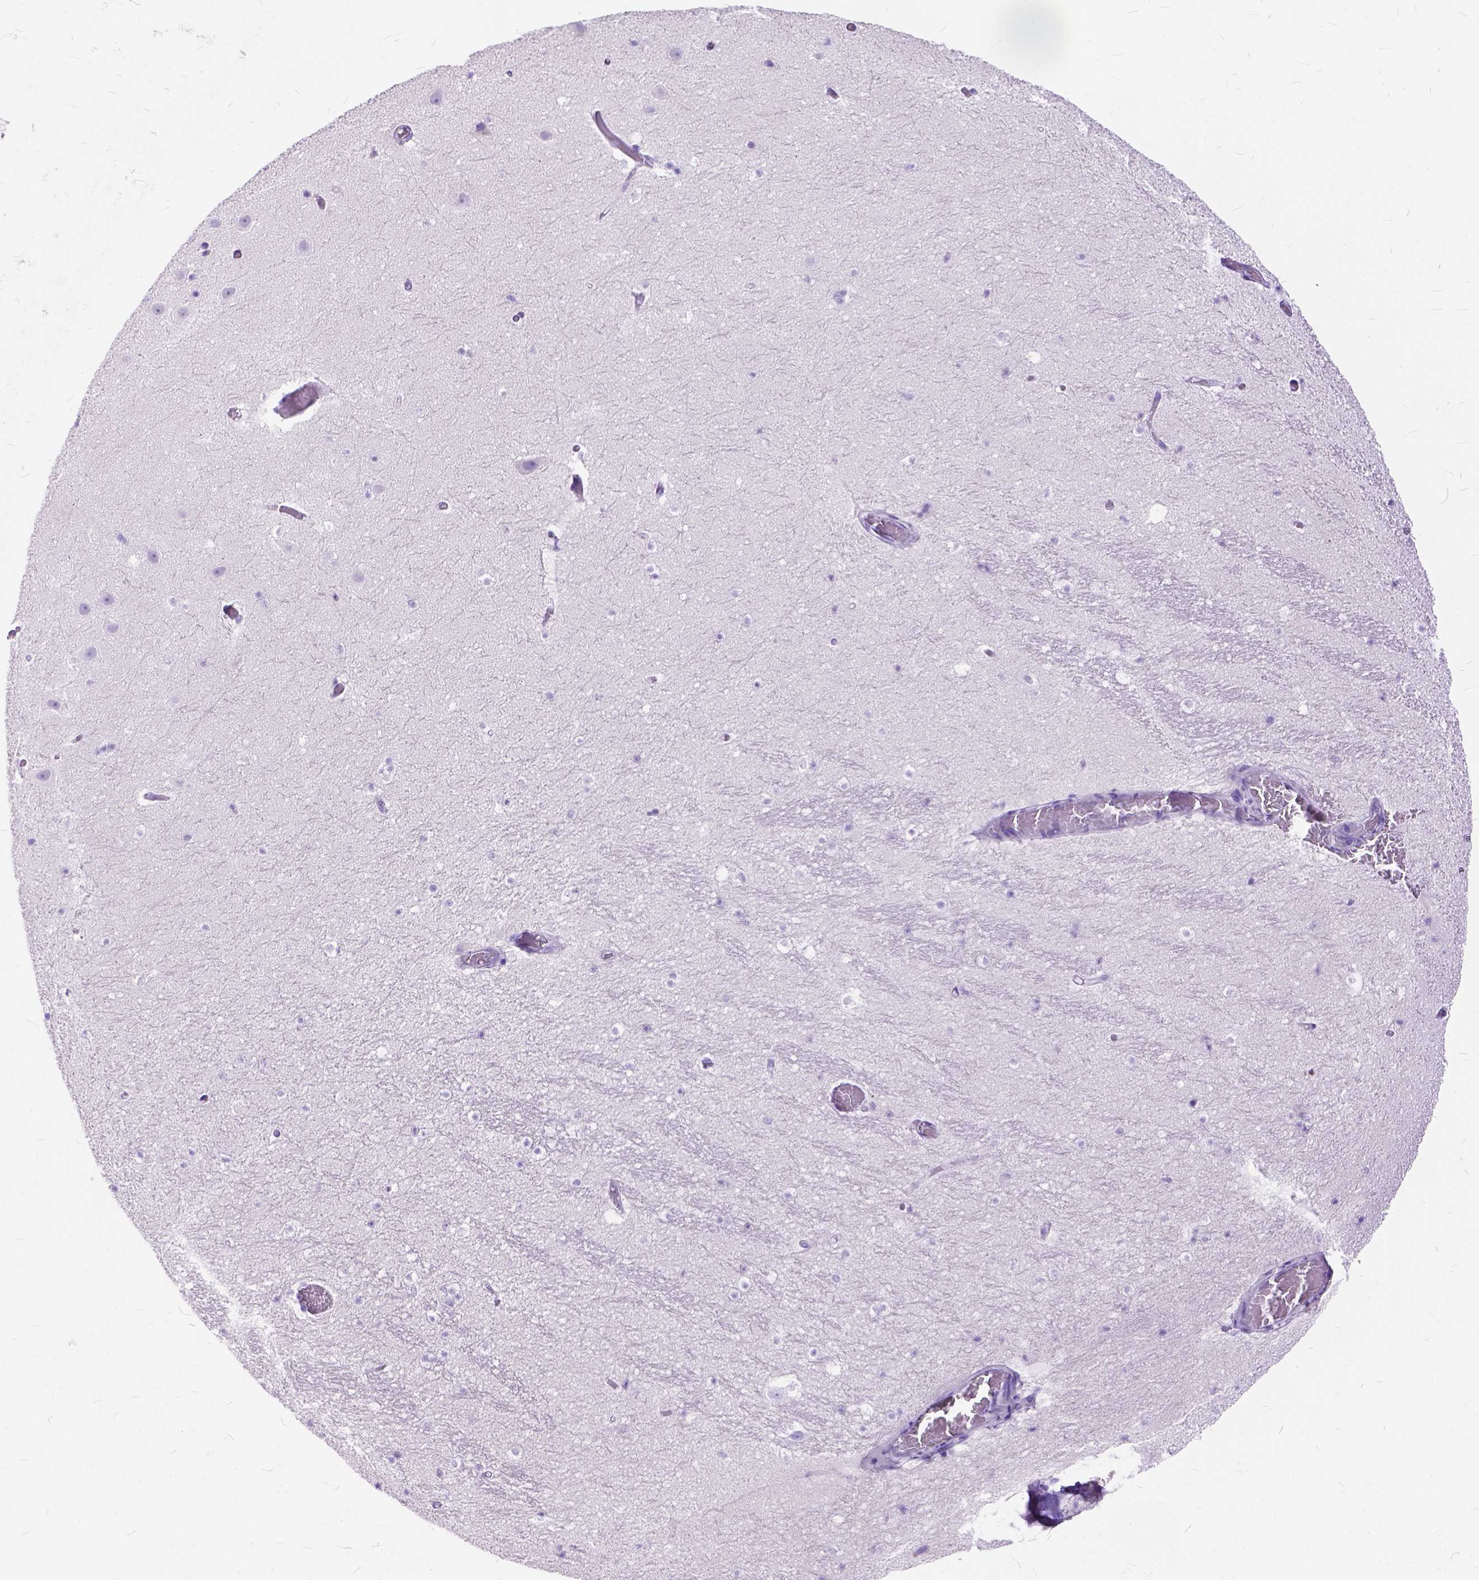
{"staining": {"intensity": "negative", "quantity": "none", "location": "none"}, "tissue": "hippocampus", "cell_type": "Glial cells", "image_type": "normal", "snomed": [{"axis": "morphology", "description": "Normal tissue, NOS"}, {"axis": "topography", "description": "Hippocampus"}], "caption": "DAB immunohistochemical staining of benign hippocampus shows no significant staining in glial cells. The staining is performed using DAB brown chromogen with nuclei counter-stained in using hematoxylin.", "gene": "C1QTNF3", "patient": {"sex": "male", "age": 26}}